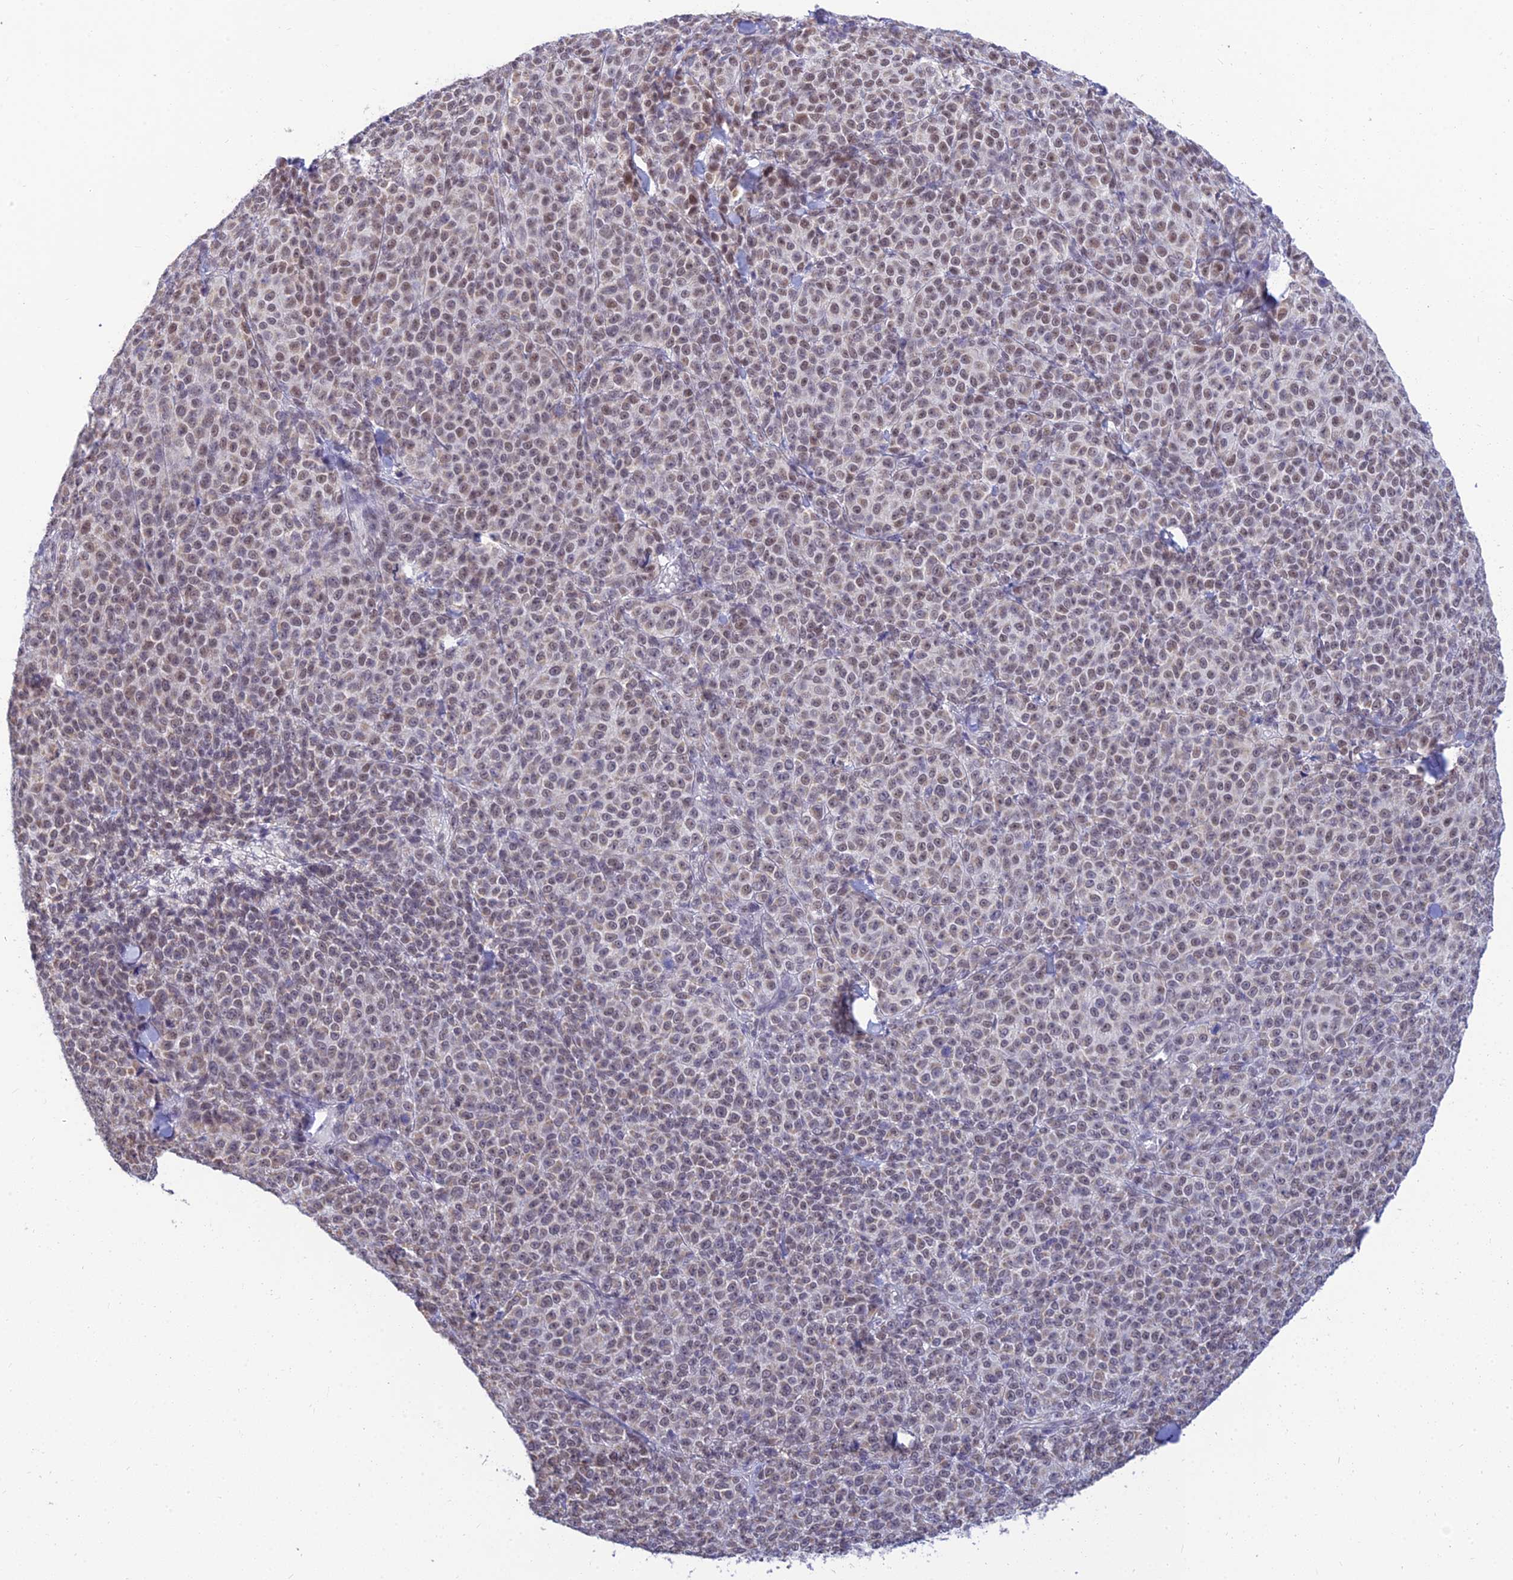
{"staining": {"intensity": "moderate", "quantity": ">75%", "location": "nuclear"}, "tissue": "melanoma", "cell_type": "Tumor cells", "image_type": "cancer", "snomed": [{"axis": "morphology", "description": "Normal tissue, NOS"}, {"axis": "morphology", "description": "Malignant melanoma, NOS"}, {"axis": "topography", "description": "Skin"}], "caption": "A medium amount of moderate nuclear positivity is seen in approximately >75% of tumor cells in melanoma tissue. The protein is stained brown, and the nuclei are stained in blue (DAB (3,3'-diaminobenzidine) IHC with brightfield microscopy, high magnification).", "gene": "C2orf49", "patient": {"sex": "female", "age": 34}}